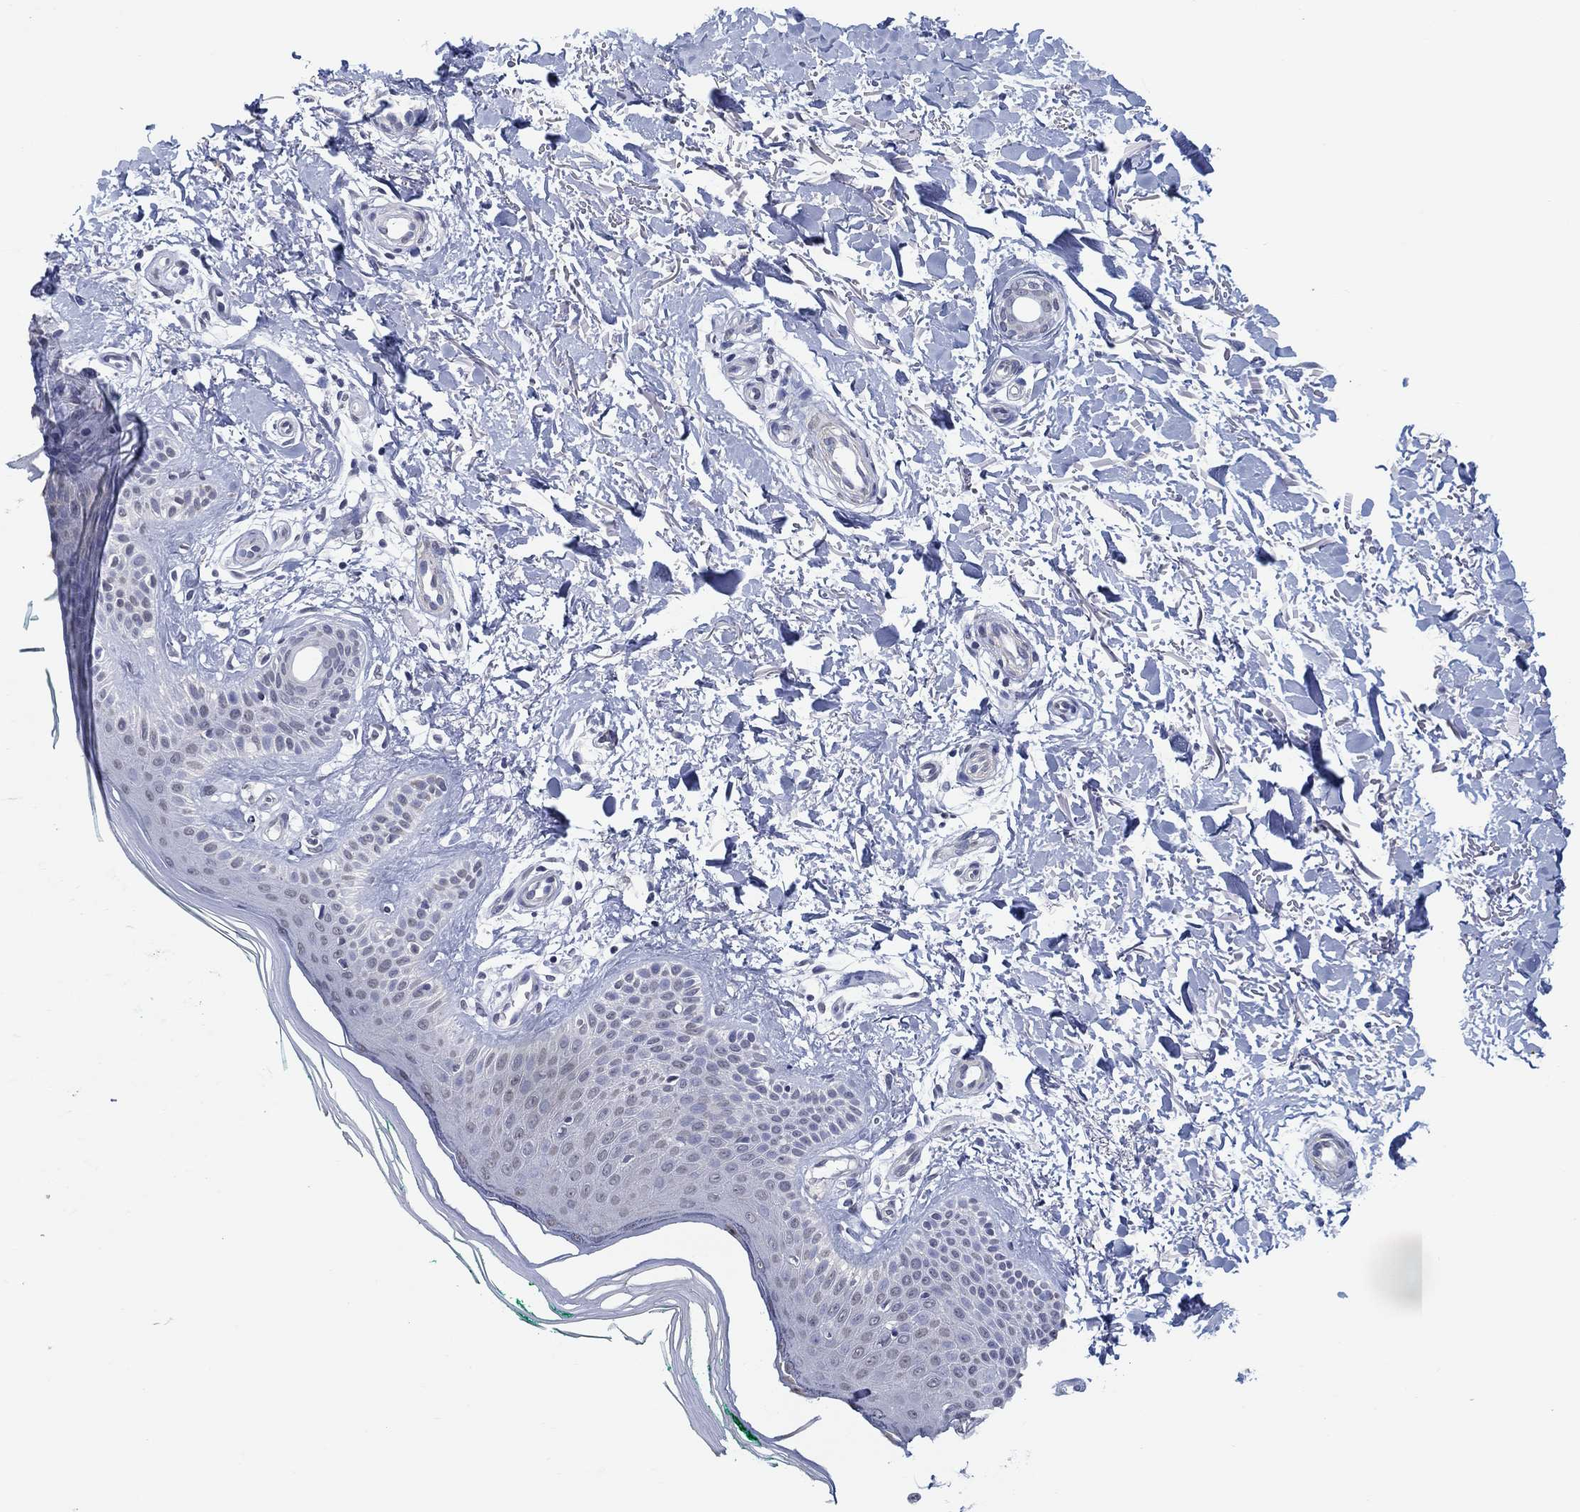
{"staining": {"intensity": "negative", "quantity": "none", "location": "none"}, "tissue": "skin", "cell_type": "Fibroblasts", "image_type": "normal", "snomed": [{"axis": "morphology", "description": "Normal tissue, NOS"}, {"axis": "morphology", "description": "Inflammation, NOS"}, {"axis": "morphology", "description": "Fibrosis, NOS"}, {"axis": "topography", "description": "Skin"}], "caption": "Fibroblasts show no significant expression in normal skin.", "gene": "OTUB2", "patient": {"sex": "male", "age": 71}}